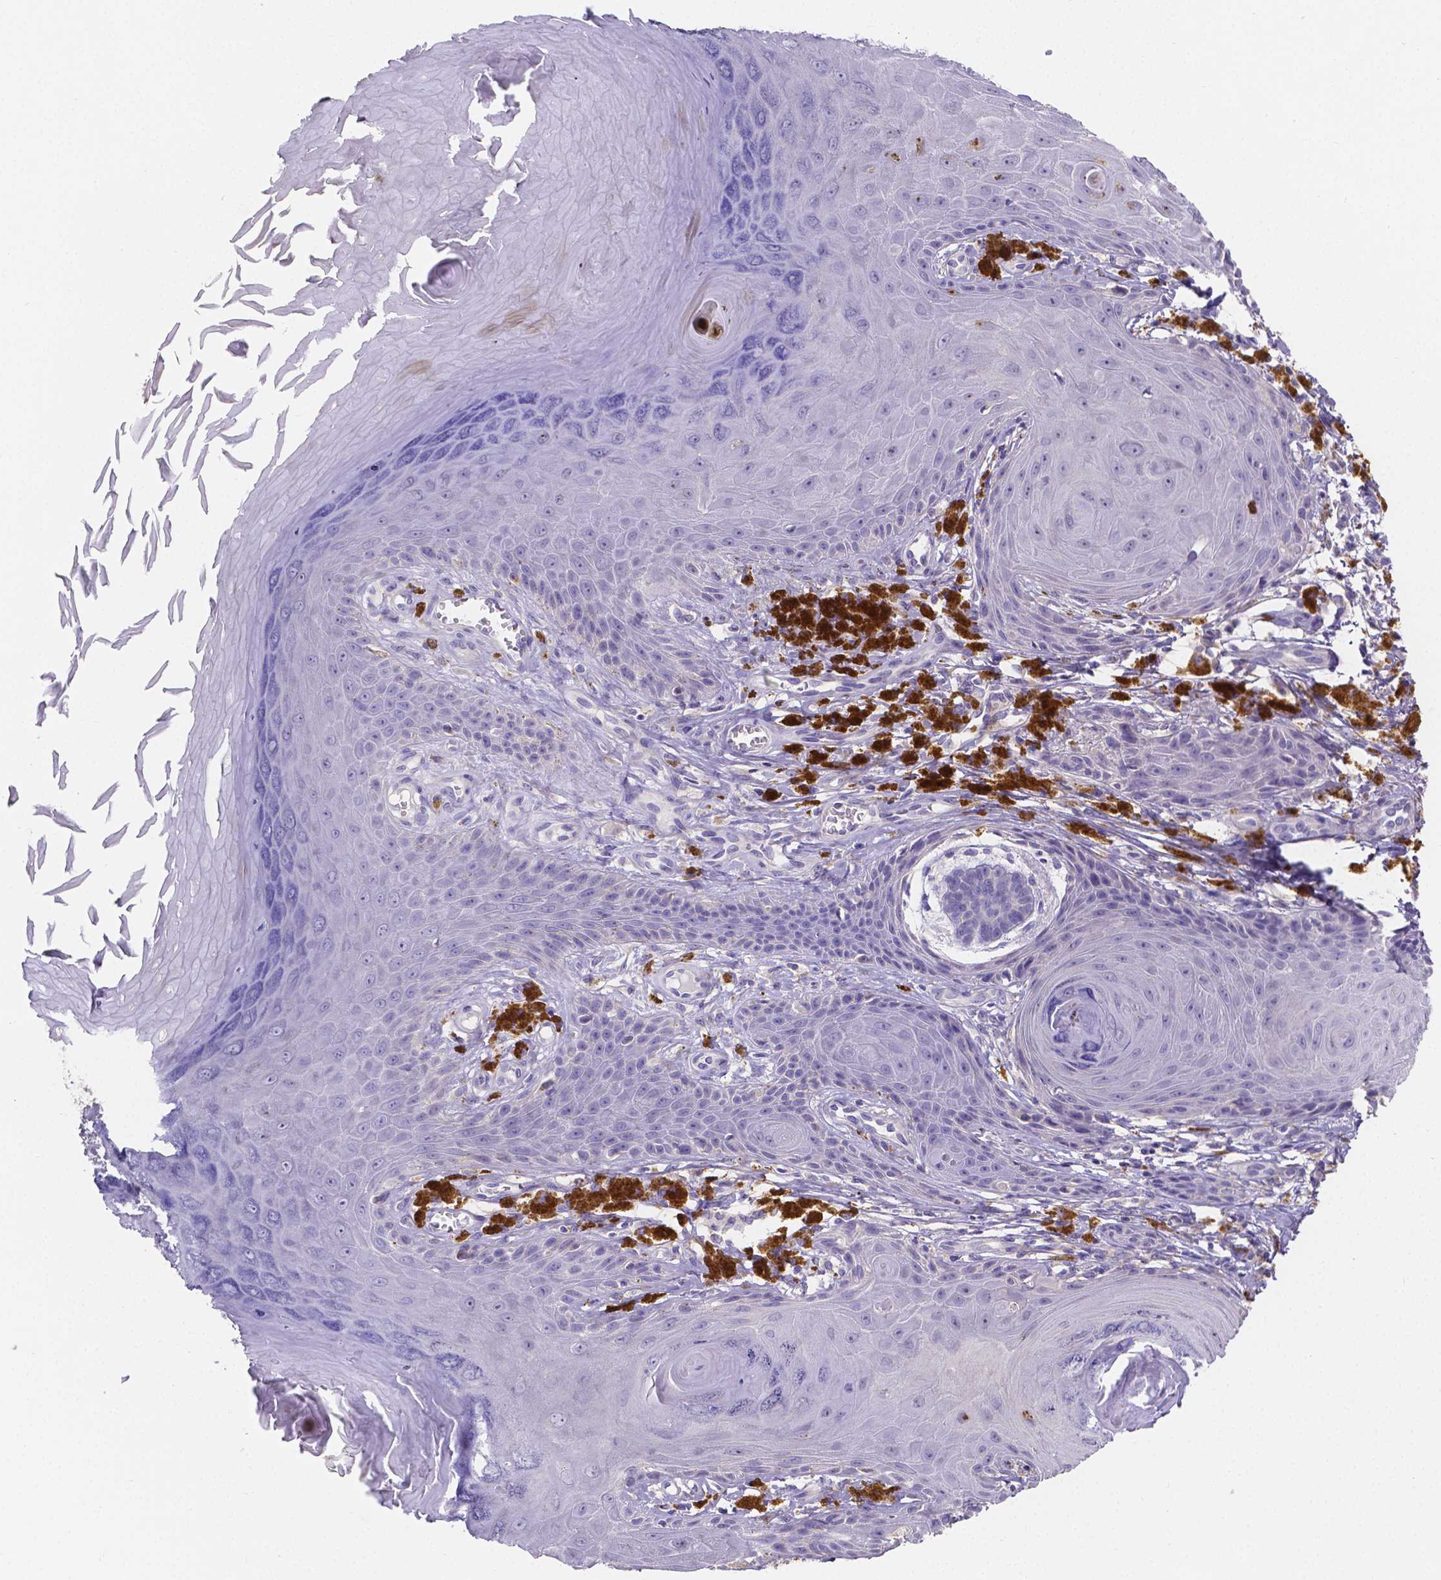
{"staining": {"intensity": "negative", "quantity": "none", "location": "none"}, "tissue": "melanoma", "cell_type": "Tumor cells", "image_type": "cancer", "snomed": [{"axis": "morphology", "description": "Malignant melanoma, NOS"}, {"axis": "topography", "description": "Skin"}], "caption": "This is an IHC image of human melanoma. There is no staining in tumor cells.", "gene": "ATP6V1D", "patient": {"sex": "female", "age": 80}}